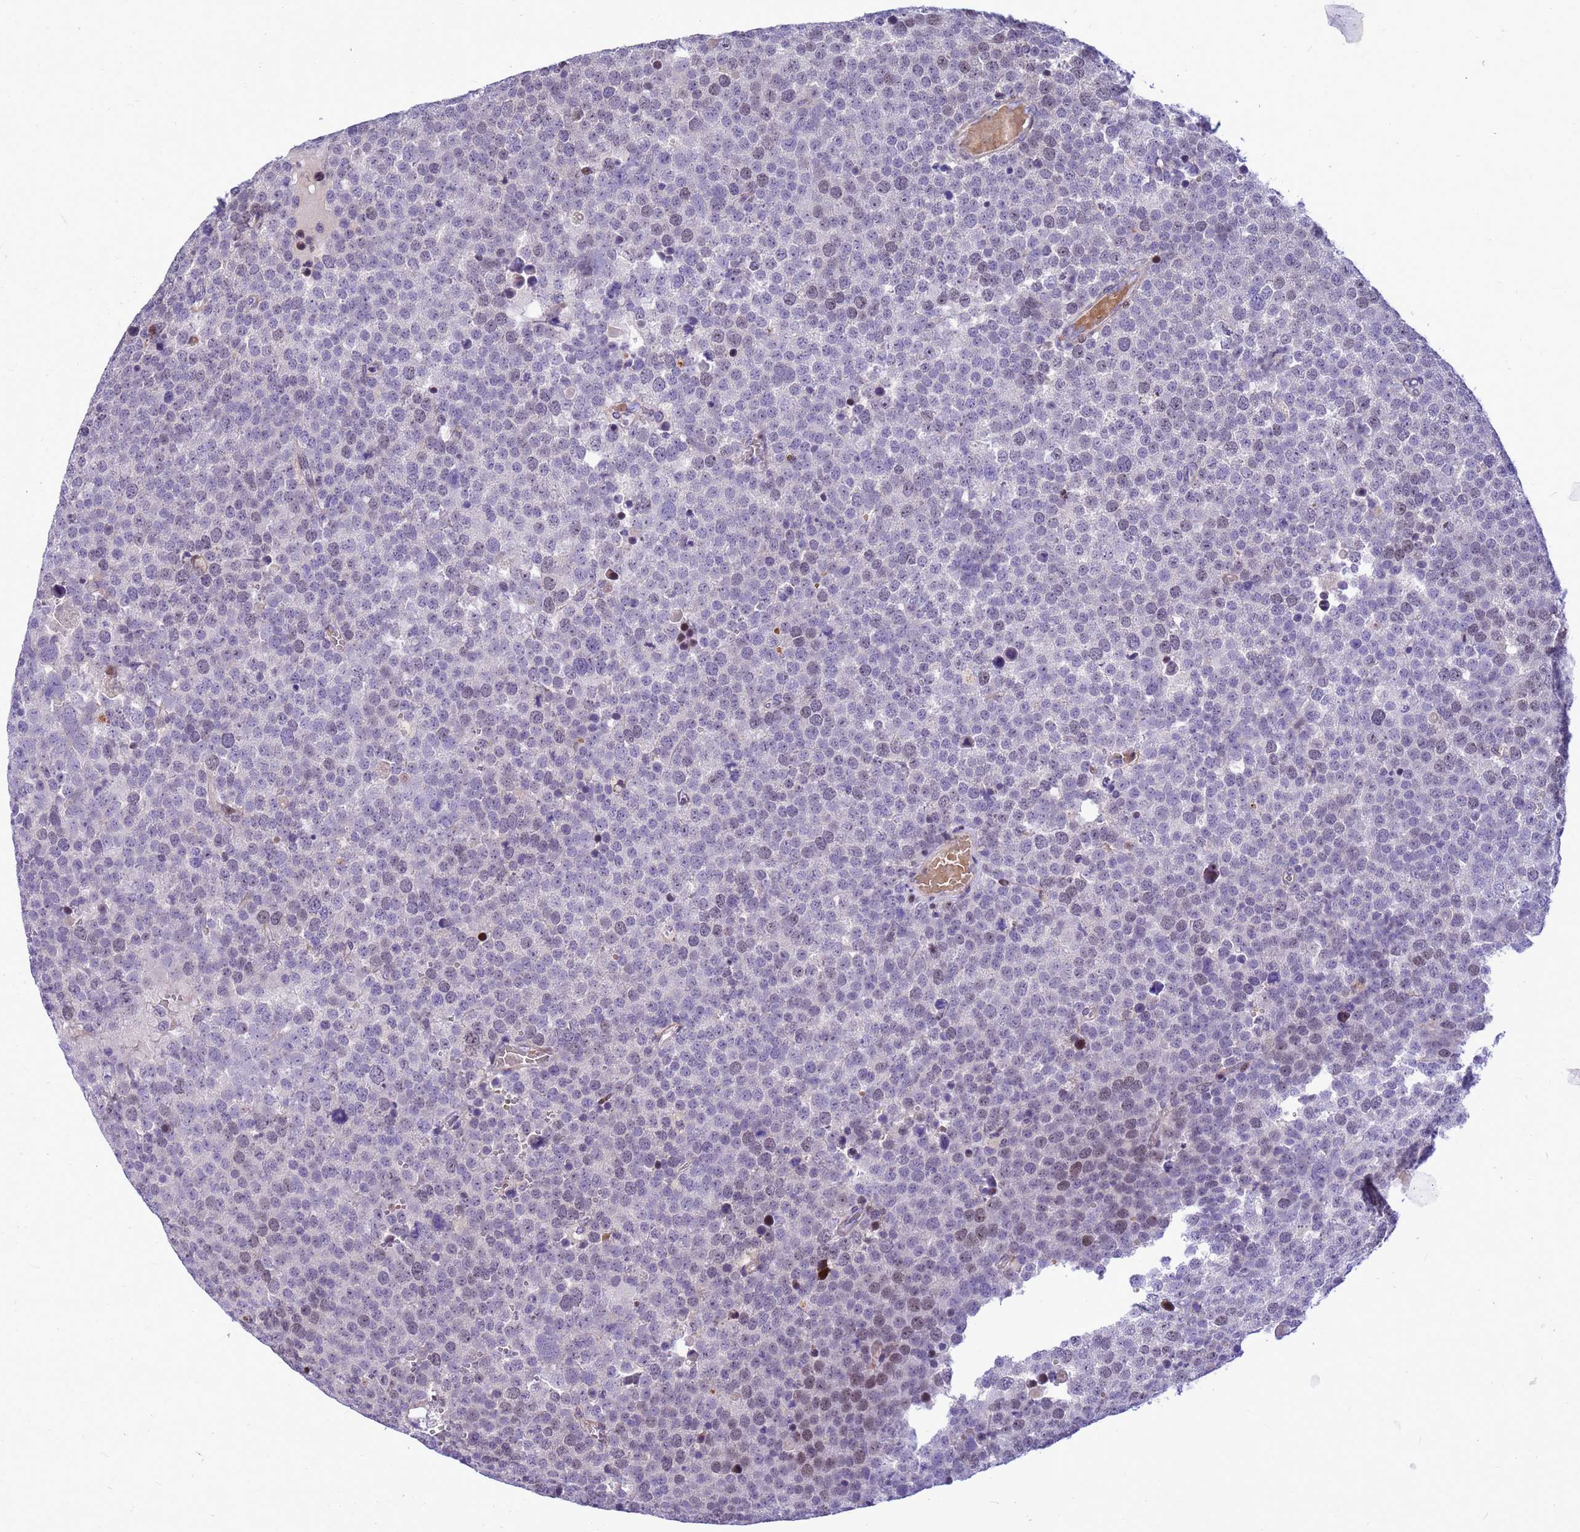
{"staining": {"intensity": "weak", "quantity": "<25%", "location": "nuclear"}, "tissue": "testis cancer", "cell_type": "Tumor cells", "image_type": "cancer", "snomed": [{"axis": "morphology", "description": "Seminoma, NOS"}, {"axis": "topography", "description": "Testis"}], "caption": "Seminoma (testis) stained for a protein using immunohistochemistry displays no expression tumor cells.", "gene": "ADAMTS7", "patient": {"sex": "male", "age": 71}}